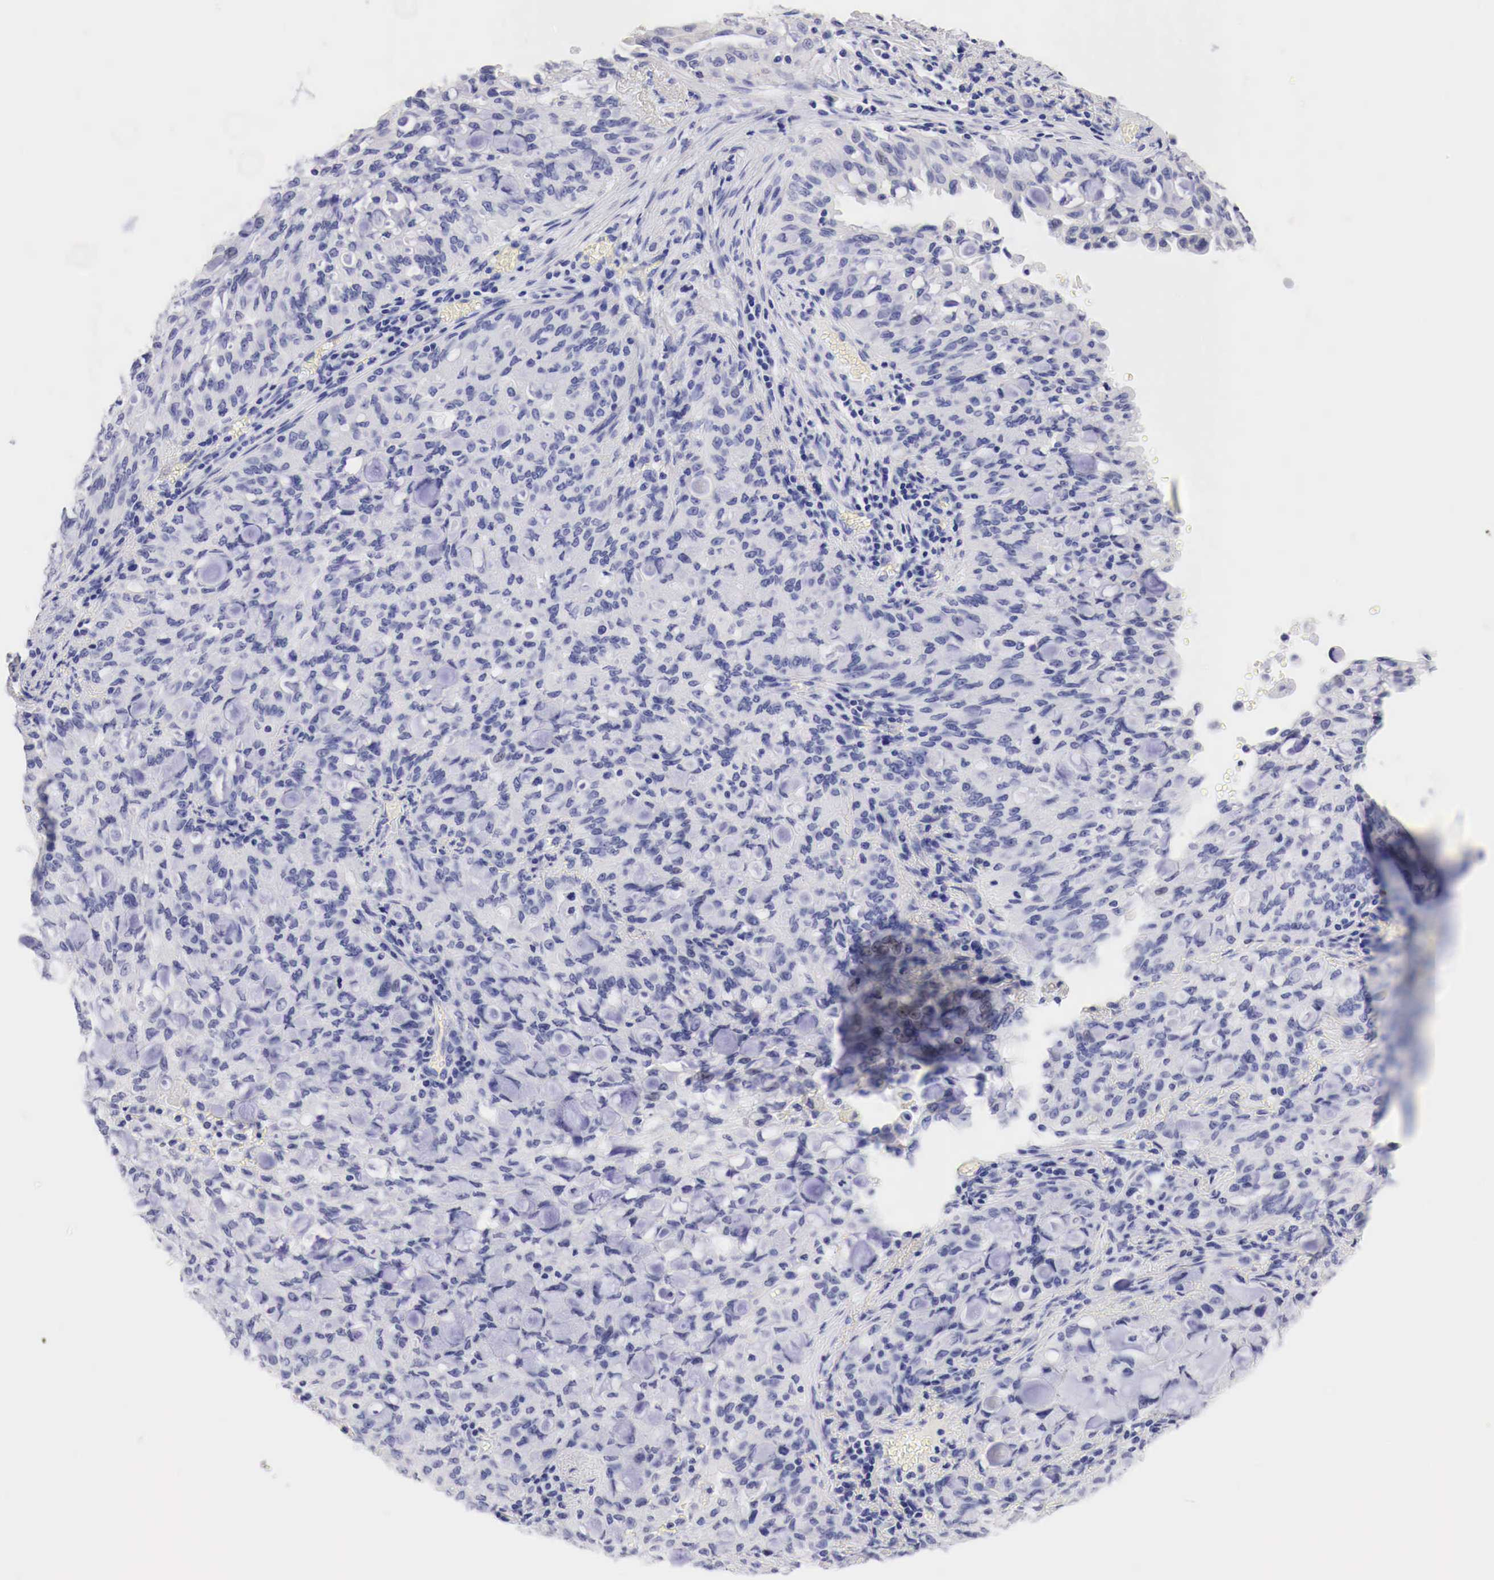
{"staining": {"intensity": "negative", "quantity": "none", "location": "none"}, "tissue": "lung cancer", "cell_type": "Tumor cells", "image_type": "cancer", "snomed": [{"axis": "morphology", "description": "Adenocarcinoma, NOS"}, {"axis": "topography", "description": "Lung"}], "caption": "Micrograph shows no protein staining in tumor cells of lung cancer (adenocarcinoma) tissue.", "gene": "TYR", "patient": {"sex": "female", "age": 44}}